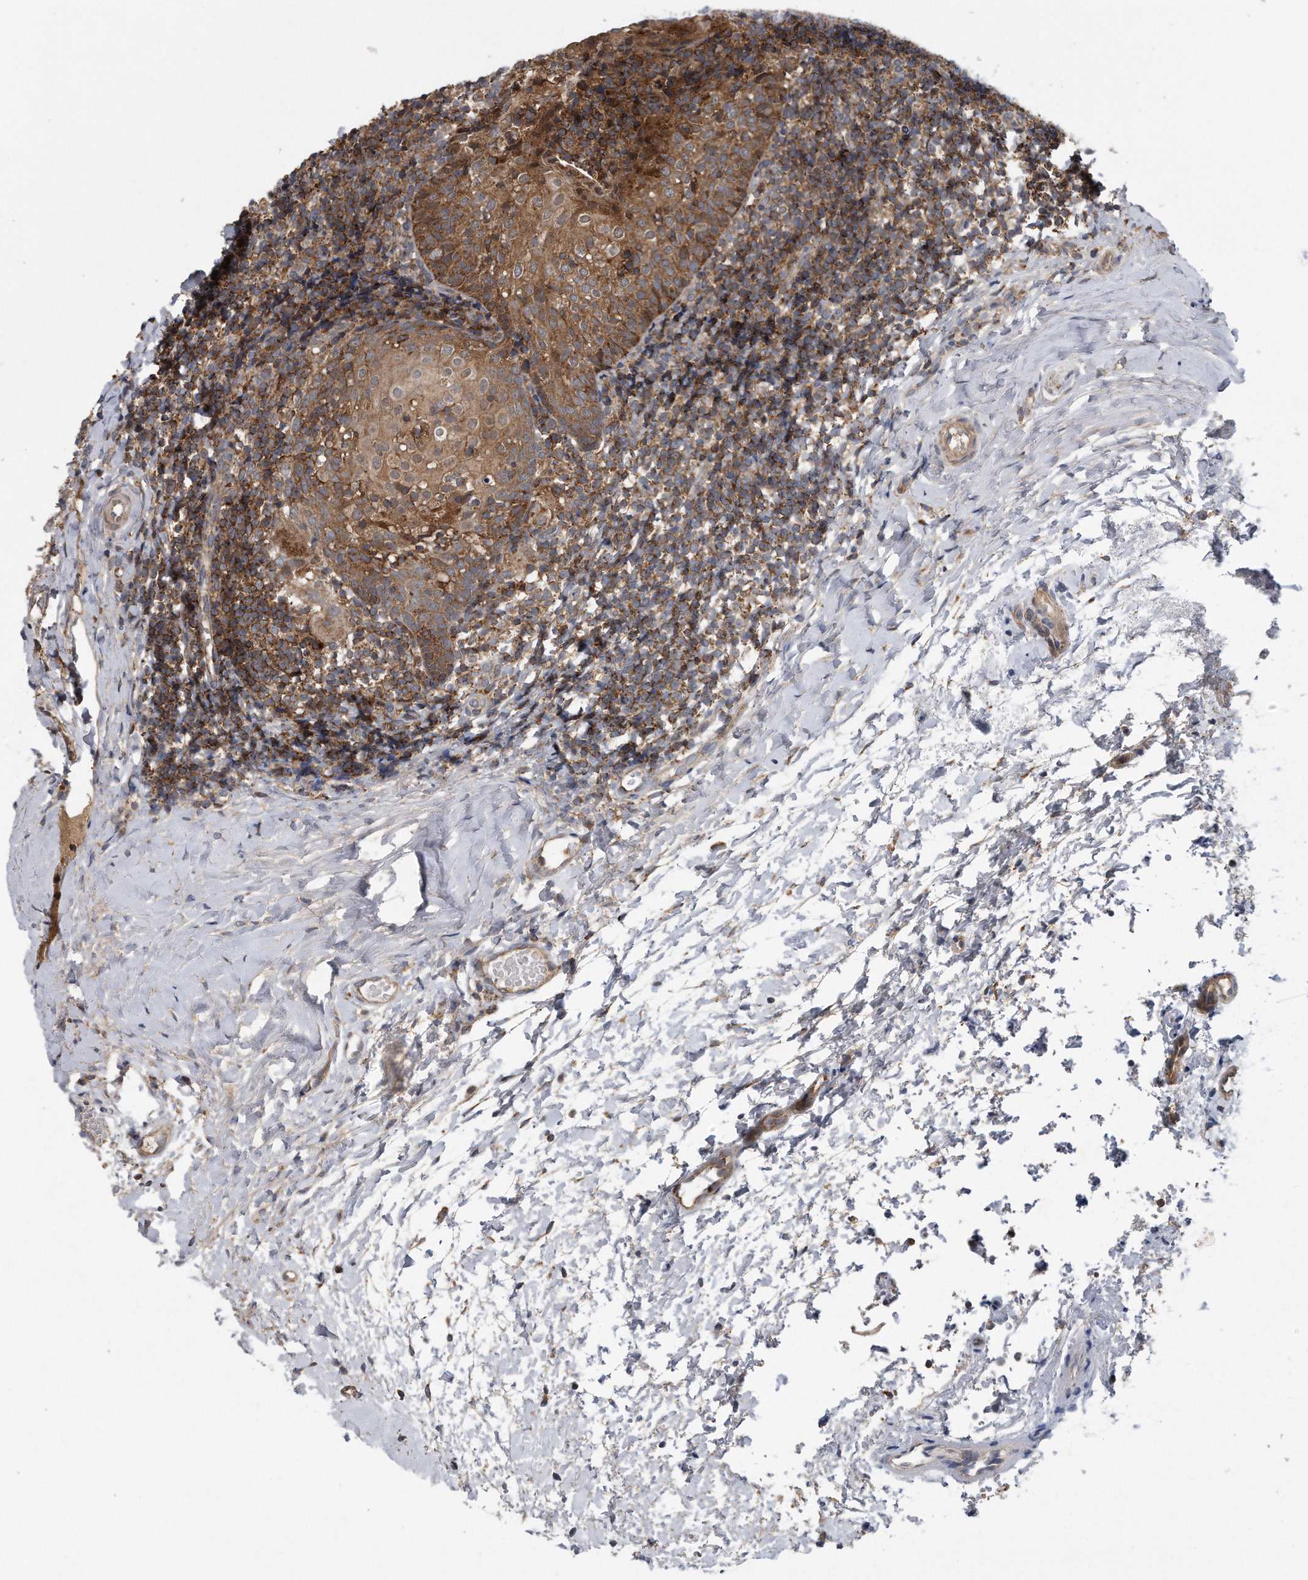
{"staining": {"intensity": "strong", "quantity": ">75%", "location": "cytoplasmic/membranous"}, "tissue": "tonsil", "cell_type": "Germinal center cells", "image_type": "normal", "snomed": [{"axis": "morphology", "description": "Normal tissue, NOS"}, {"axis": "topography", "description": "Tonsil"}], "caption": "This is a micrograph of immunohistochemistry (IHC) staining of benign tonsil, which shows strong positivity in the cytoplasmic/membranous of germinal center cells.", "gene": "ALPK2", "patient": {"sex": "female", "age": 19}}